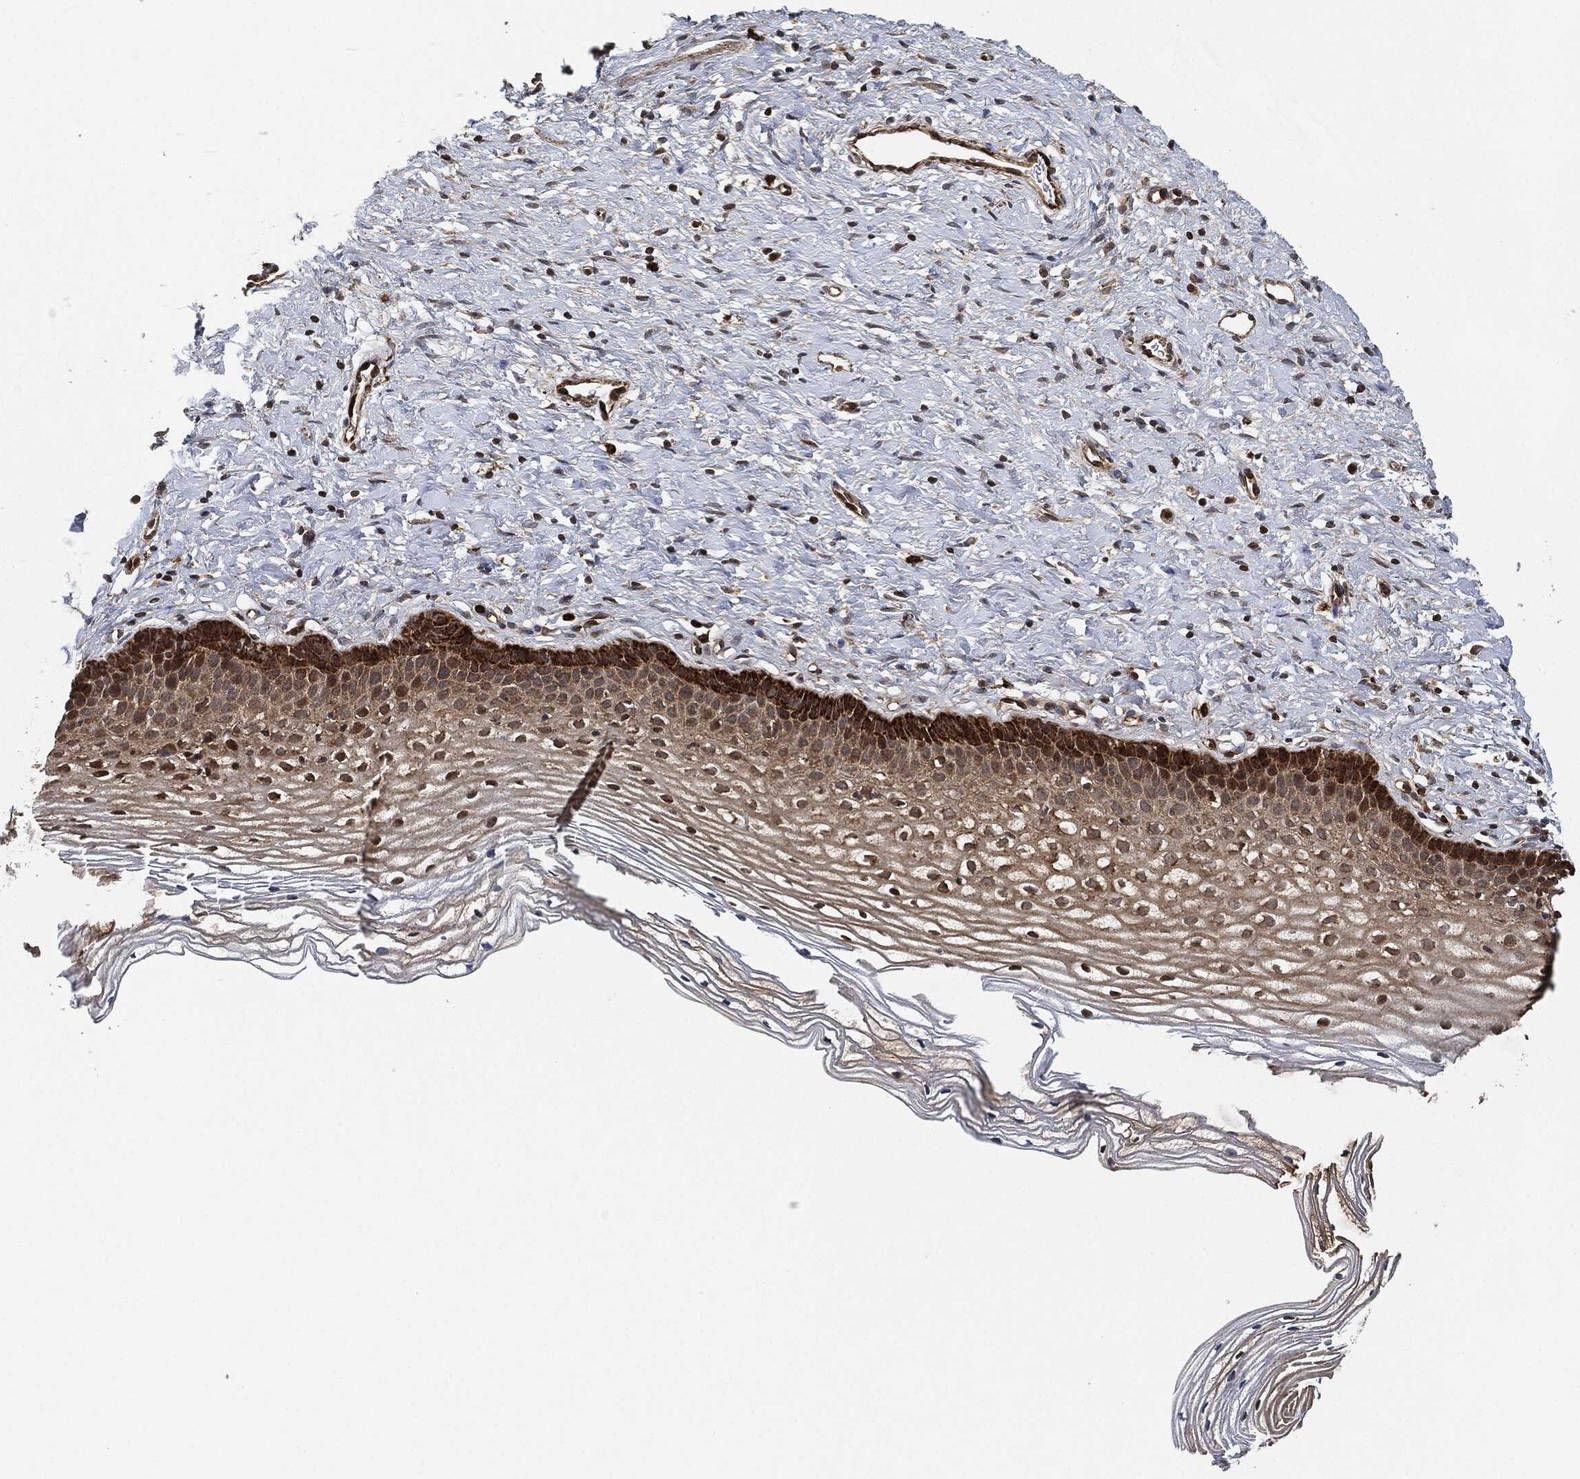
{"staining": {"intensity": "strong", "quantity": "25%-75%", "location": "cytoplasmic/membranous"}, "tissue": "cervix", "cell_type": "Squamous epithelial cells", "image_type": "normal", "snomed": [{"axis": "morphology", "description": "Normal tissue, NOS"}, {"axis": "topography", "description": "Cervix"}], "caption": "Cervix stained with immunohistochemistry (IHC) displays strong cytoplasmic/membranous expression in approximately 25%-75% of squamous epithelial cells.", "gene": "MAP3K3", "patient": {"sex": "female", "age": 39}}